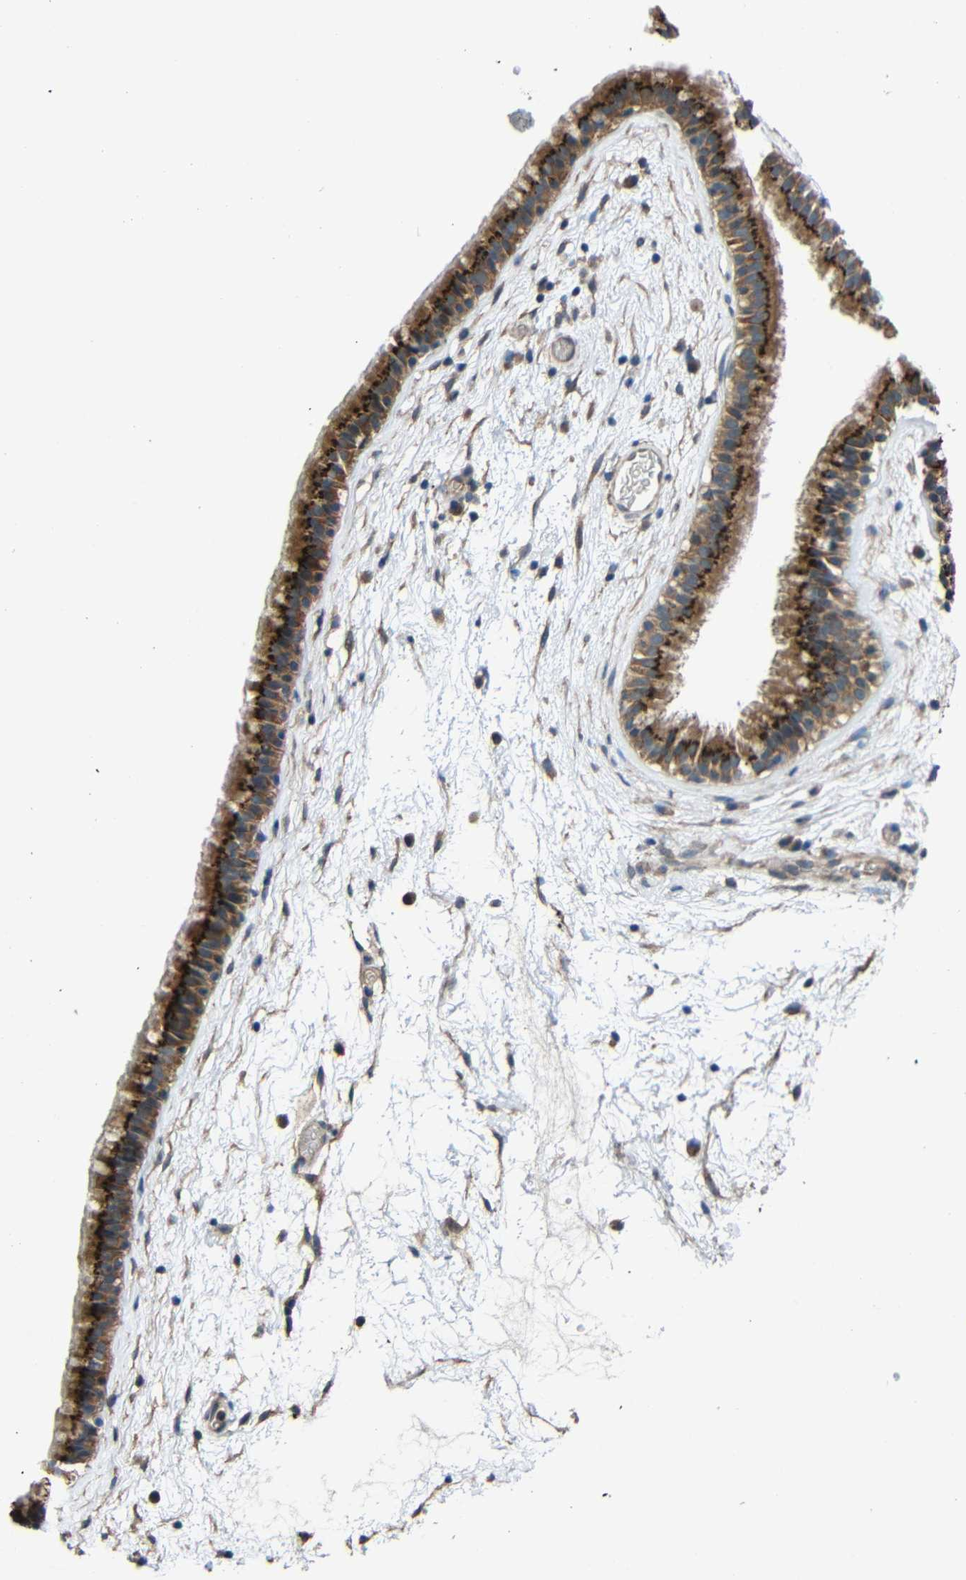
{"staining": {"intensity": "moderate", "quantity": ">75%", "location": "cytoplasmic/membranous"}, "tissue": "nasopharynx", "cell_type": "Respiratory epithelial cells", "image_type": "normal", "snomed": [{"axis": "morphology", "description": "Normal tissue, NOS"}, {"axis": "morphology", "description": "Inflammation, NOS"}, {"axis": "topography", "description": "Nasopharynx"}], "caption": "Nasopharynx was stained to show a protein in brown. There is medium levels of moderate cytoplasmic/membranous staining in approximately >75% of respiratory epithelial cells.", "gene": "CHST9", "patient": {"sex": "male", "age": 48}}